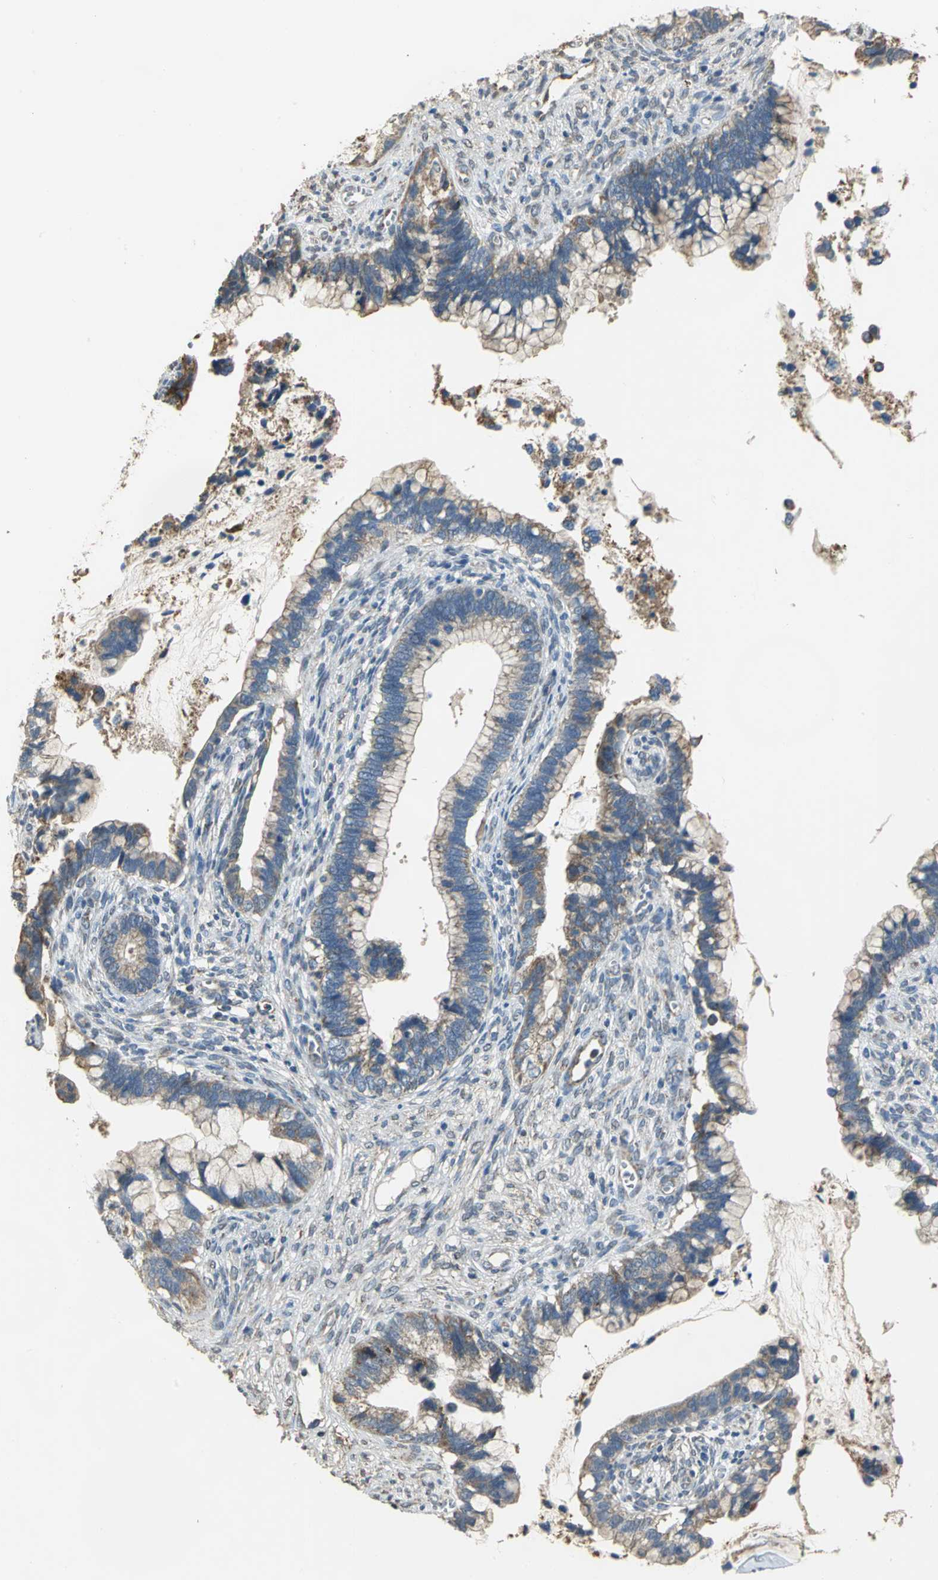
{"staining": {"intensity": "moderate", "quantity": "25%-75%", "location": "cytoplasmic/membranous"}, "tissue": "cervical cancer", "cell_type": "Tumor cells", "image_type": "cancer", "snomed": [{"axis": "morphology", "description": "Adenocarcinoma, NOS"}, {"axis": "topography", "description": "Cervix"}], "caption": "Protein expression analysis of human cervical cancer (adenocarcinoma) reveals moderate cytoplasmic/membranous staining in about 25%-75% of tumor cells.", "gene": "NDUFB5", "patient": {"sex": "female", "age": 44}}